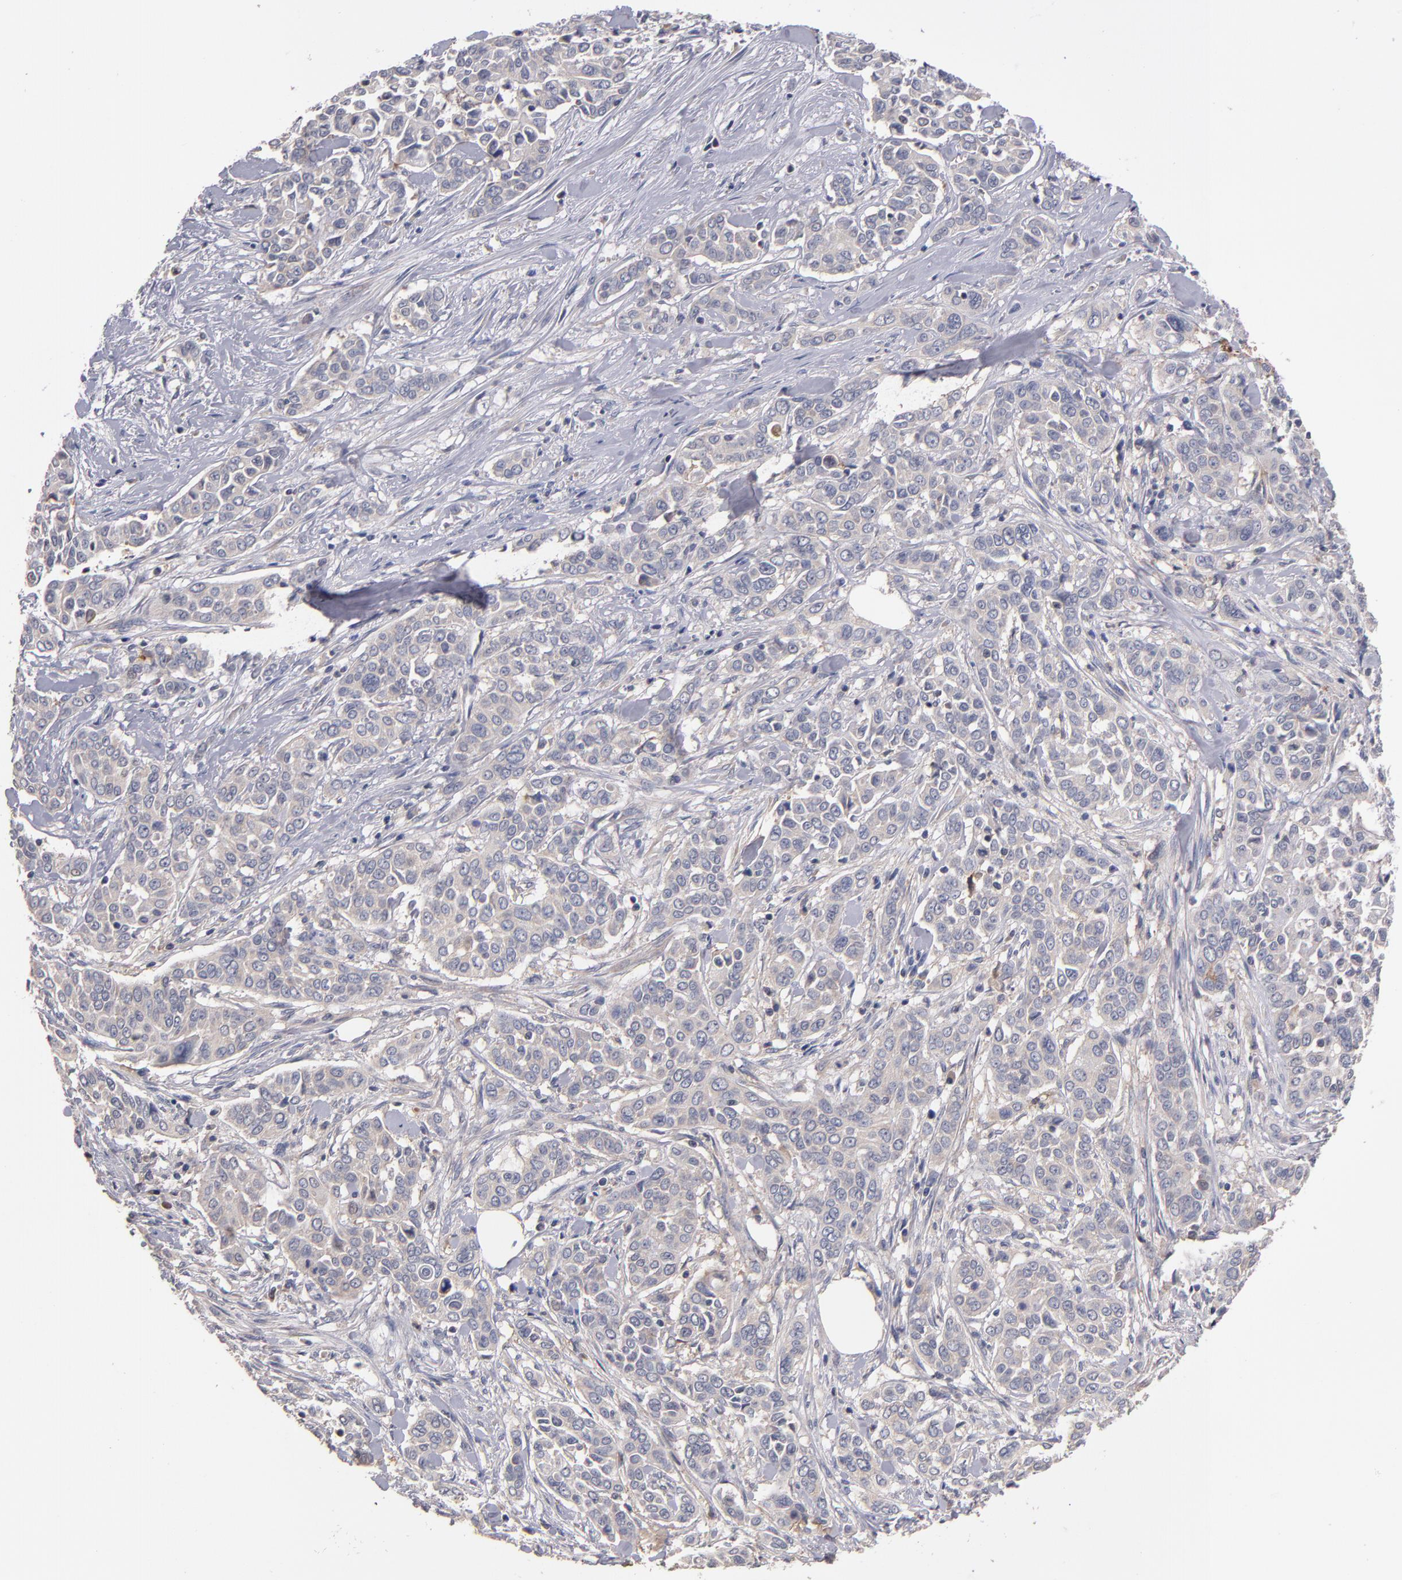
{"staining": {"intensity": "weak", "quantity": ">75%", "location": "cytoplasmic/membranous"}, "tissue": "pancreatic cancer", "cell_type": "Tumor cells", "image_type": "cancer", "snomed": [{"axis": "morphology", "description": "Adenocarcinoma, NOS"}, {"axis": "topography", "description": "Pancreas"}], "caption": "Pancreatic adenocarcinoma tissue demonstrates weak cytoplasmic/membranous staining in about >75% of tumor cells, visualized by immunohistochemistry.", "gene": "DACT1", "patient": {"sex": "female", "age": 52}}